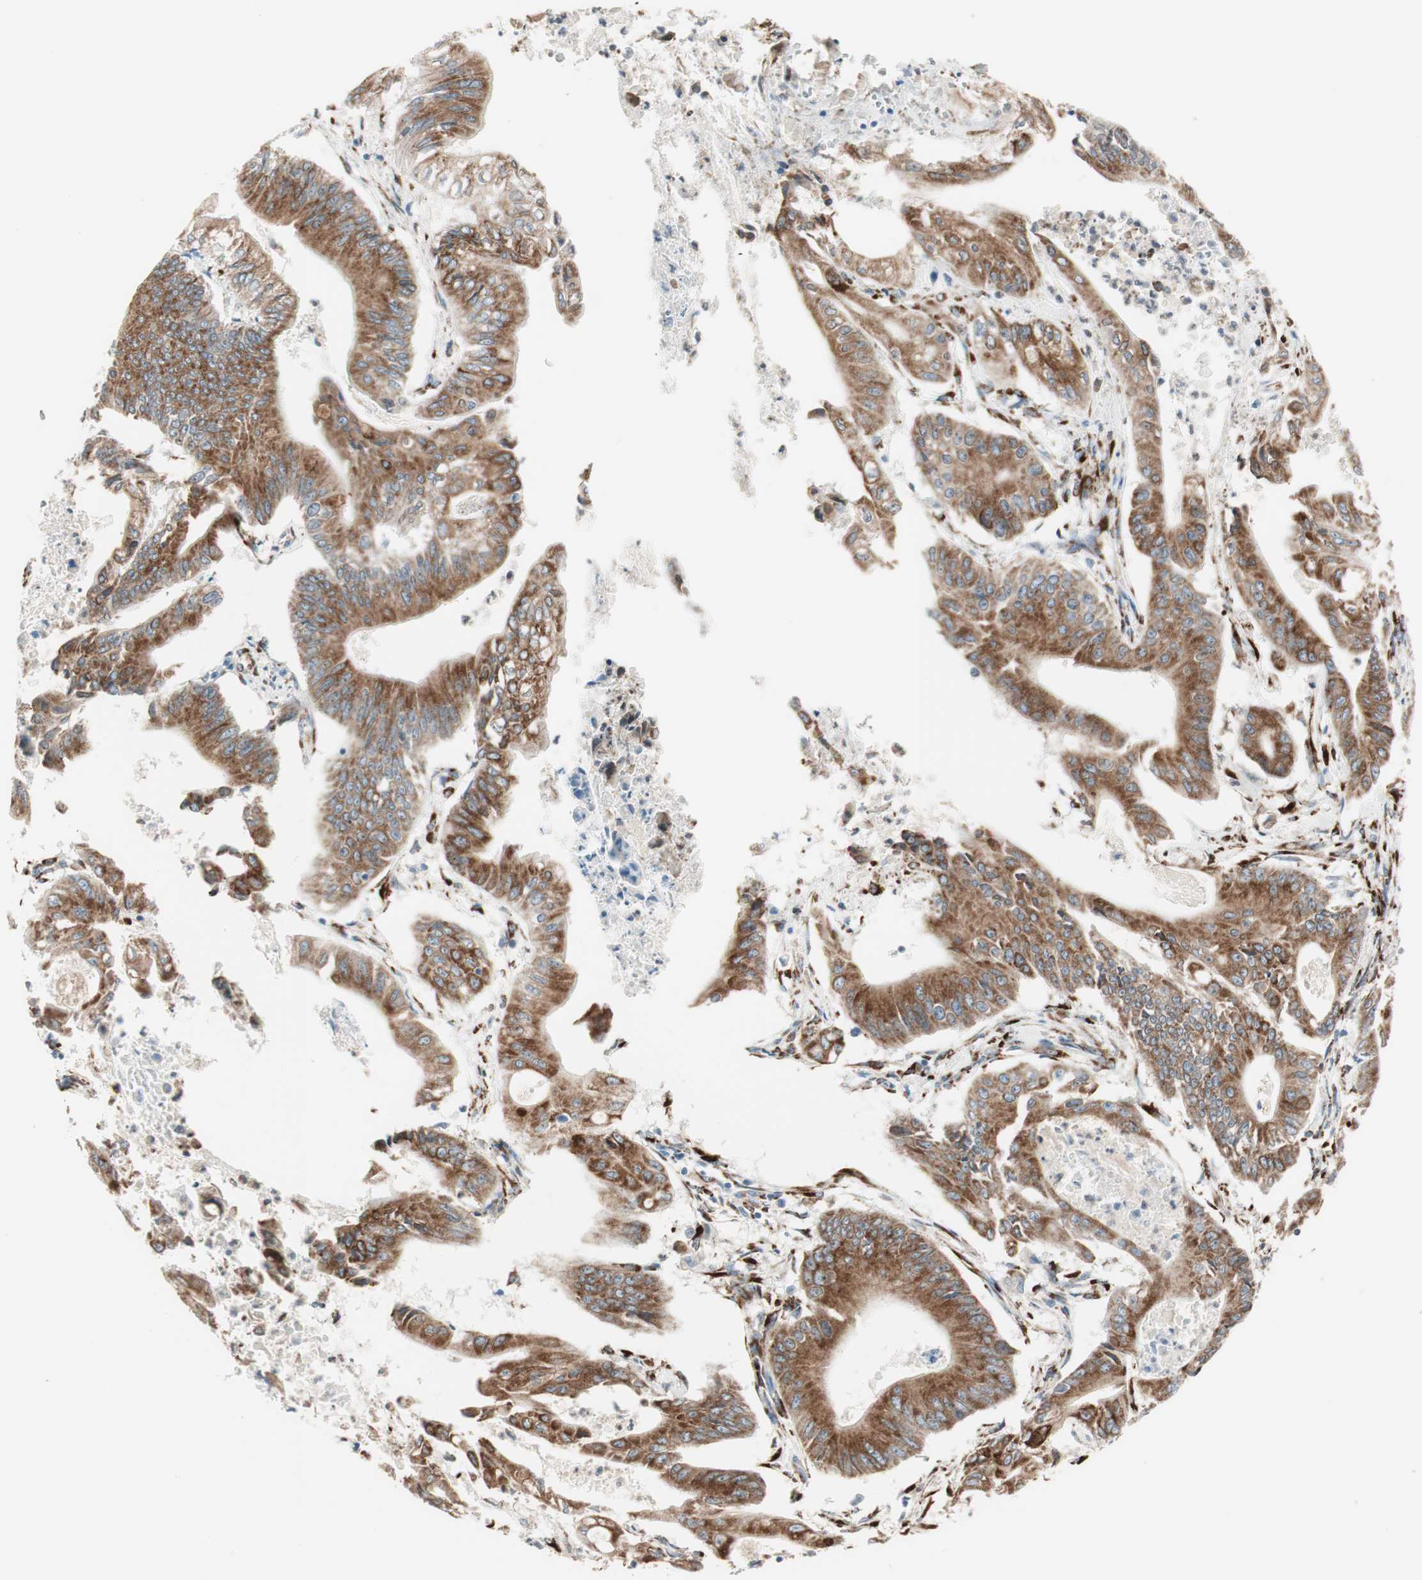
{"staining": {"intensity": "strong", "quantity": ">75%", "location": "cytoplasmic/membranous"}, "tissue": "pancreatic cancer", "cell_type": "Tumor cells", "image_type": "cancer", "snomed": [{"axis": "morphology", "description": "Normal tissue, NOS"}, {"axis": "topography", "description": "Lymph node"}], "caption": "The histopathology image reveals a brown stain indicating the presence of a protein in the cytoplasmic/membranous of tumor cells in pancreatic cancer.", "gene": "P4HTM", "patient": {"sex": "male", "age": 62}}